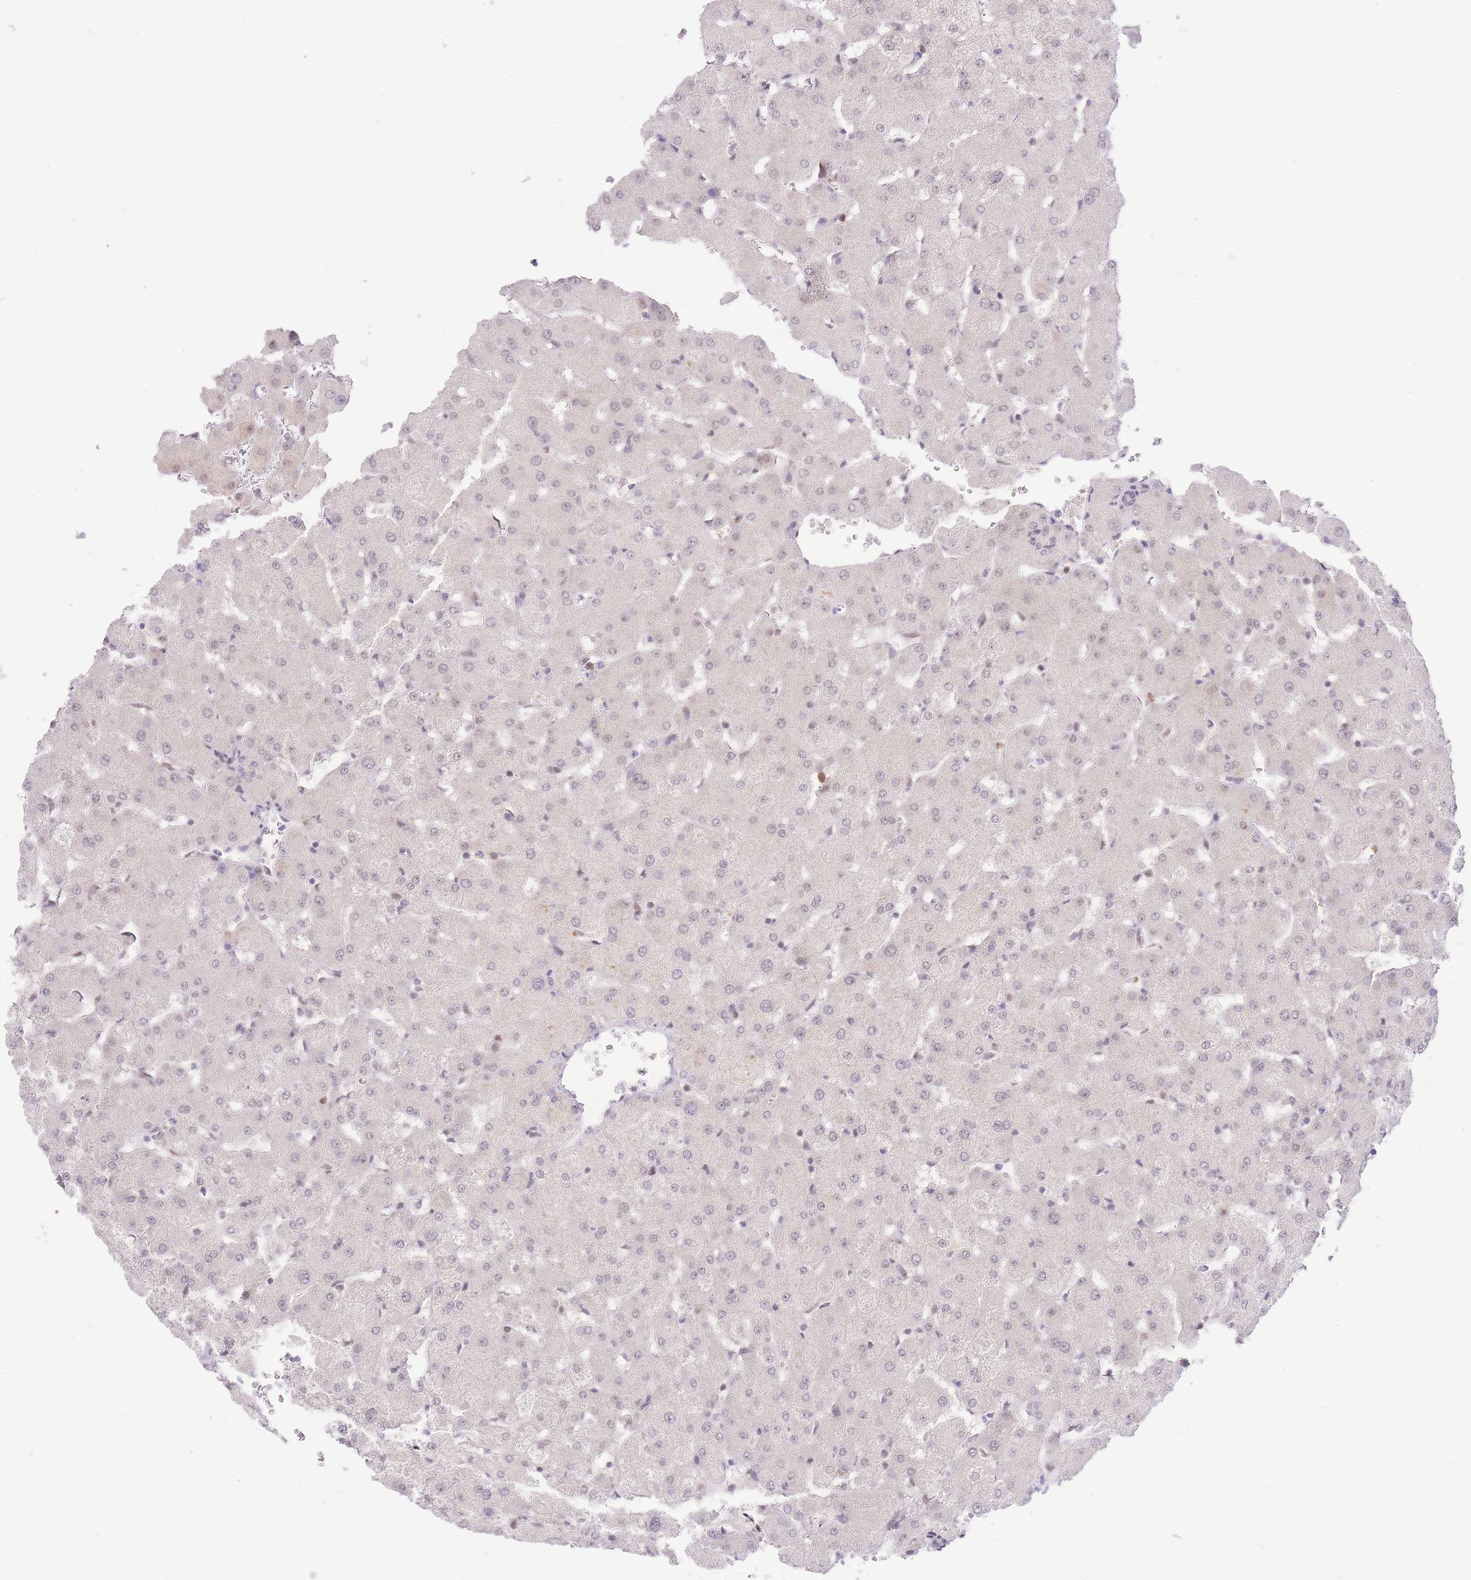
{"staining": {"intensity": "negative", "quantity": "none", "location": "none"}, "tissue": "liver", "cell_type": "Cholangiocytes", "image_type": "normal", "snomed": [{"axis": "morphology", "description": "Normal tissue, NOS"}, {"axis": "topography", "description": "Liver"}], "caption": "This is an immunohistochemistry (IHC) image of unremarkable liver. There is no positivity in cholangiocytes.", "gene": "STK39", "patient": {"sex": "female", "age": 63}}